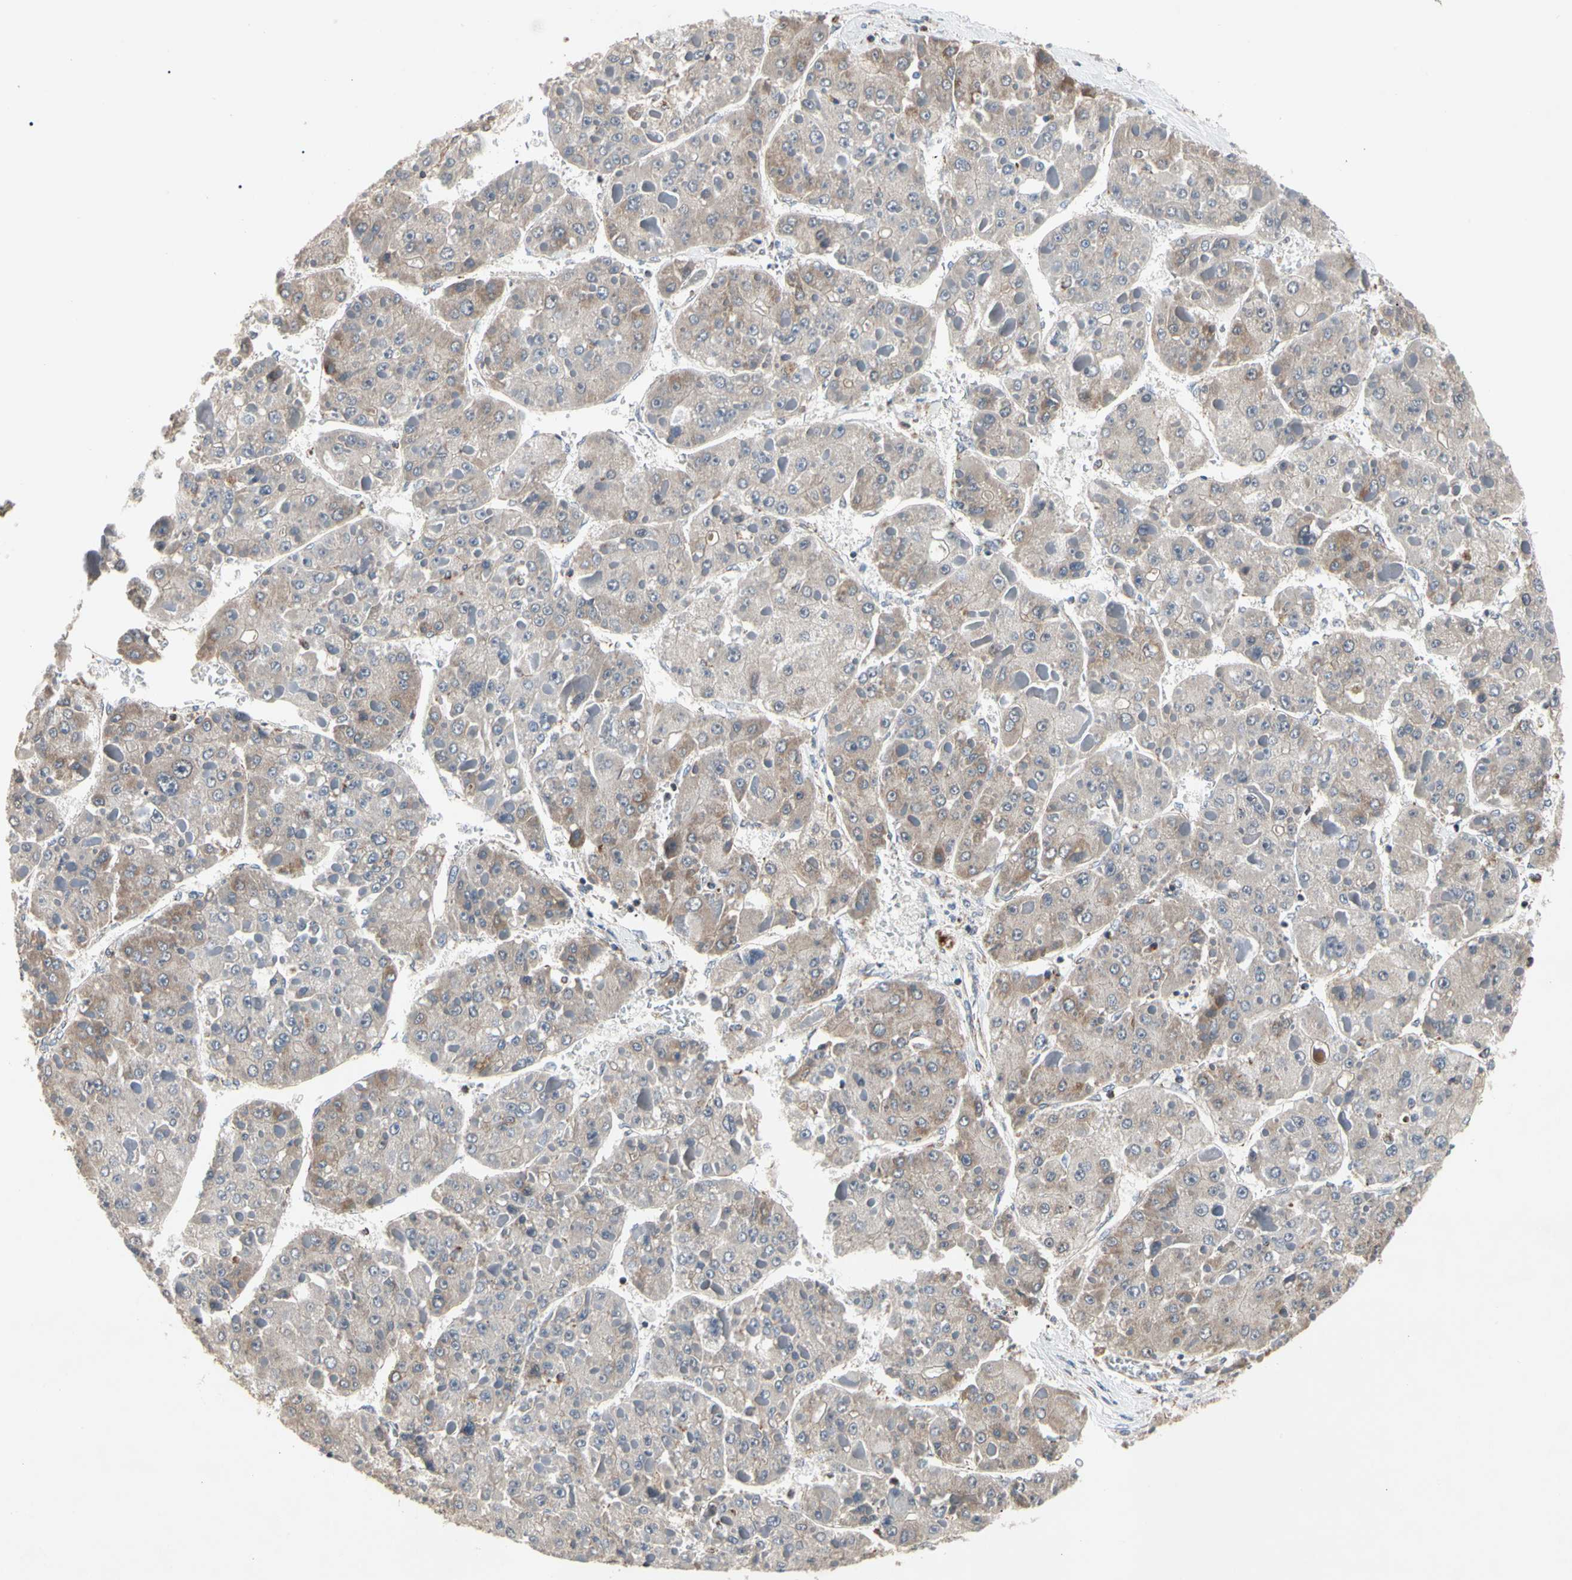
{"staining": {"intensity": "weak", "quantity": ">75%", "location": "cytoplasmic/membranous"}, "tissue": "liver cancer", "cell_type": "Tumor cells", "image_type": "cancer", "snomed": [{"axis": "morphology", "description": "Carcinoma, Hepatocellular, NOS"}, {"axis": "topography", "description": "Liver"}], "caption": "Liver cancer stained with a protein marker demonstrates weak staining in tumor cells.", "gene": "GPD2", "patient": {"sex": "female", "age": 73}}